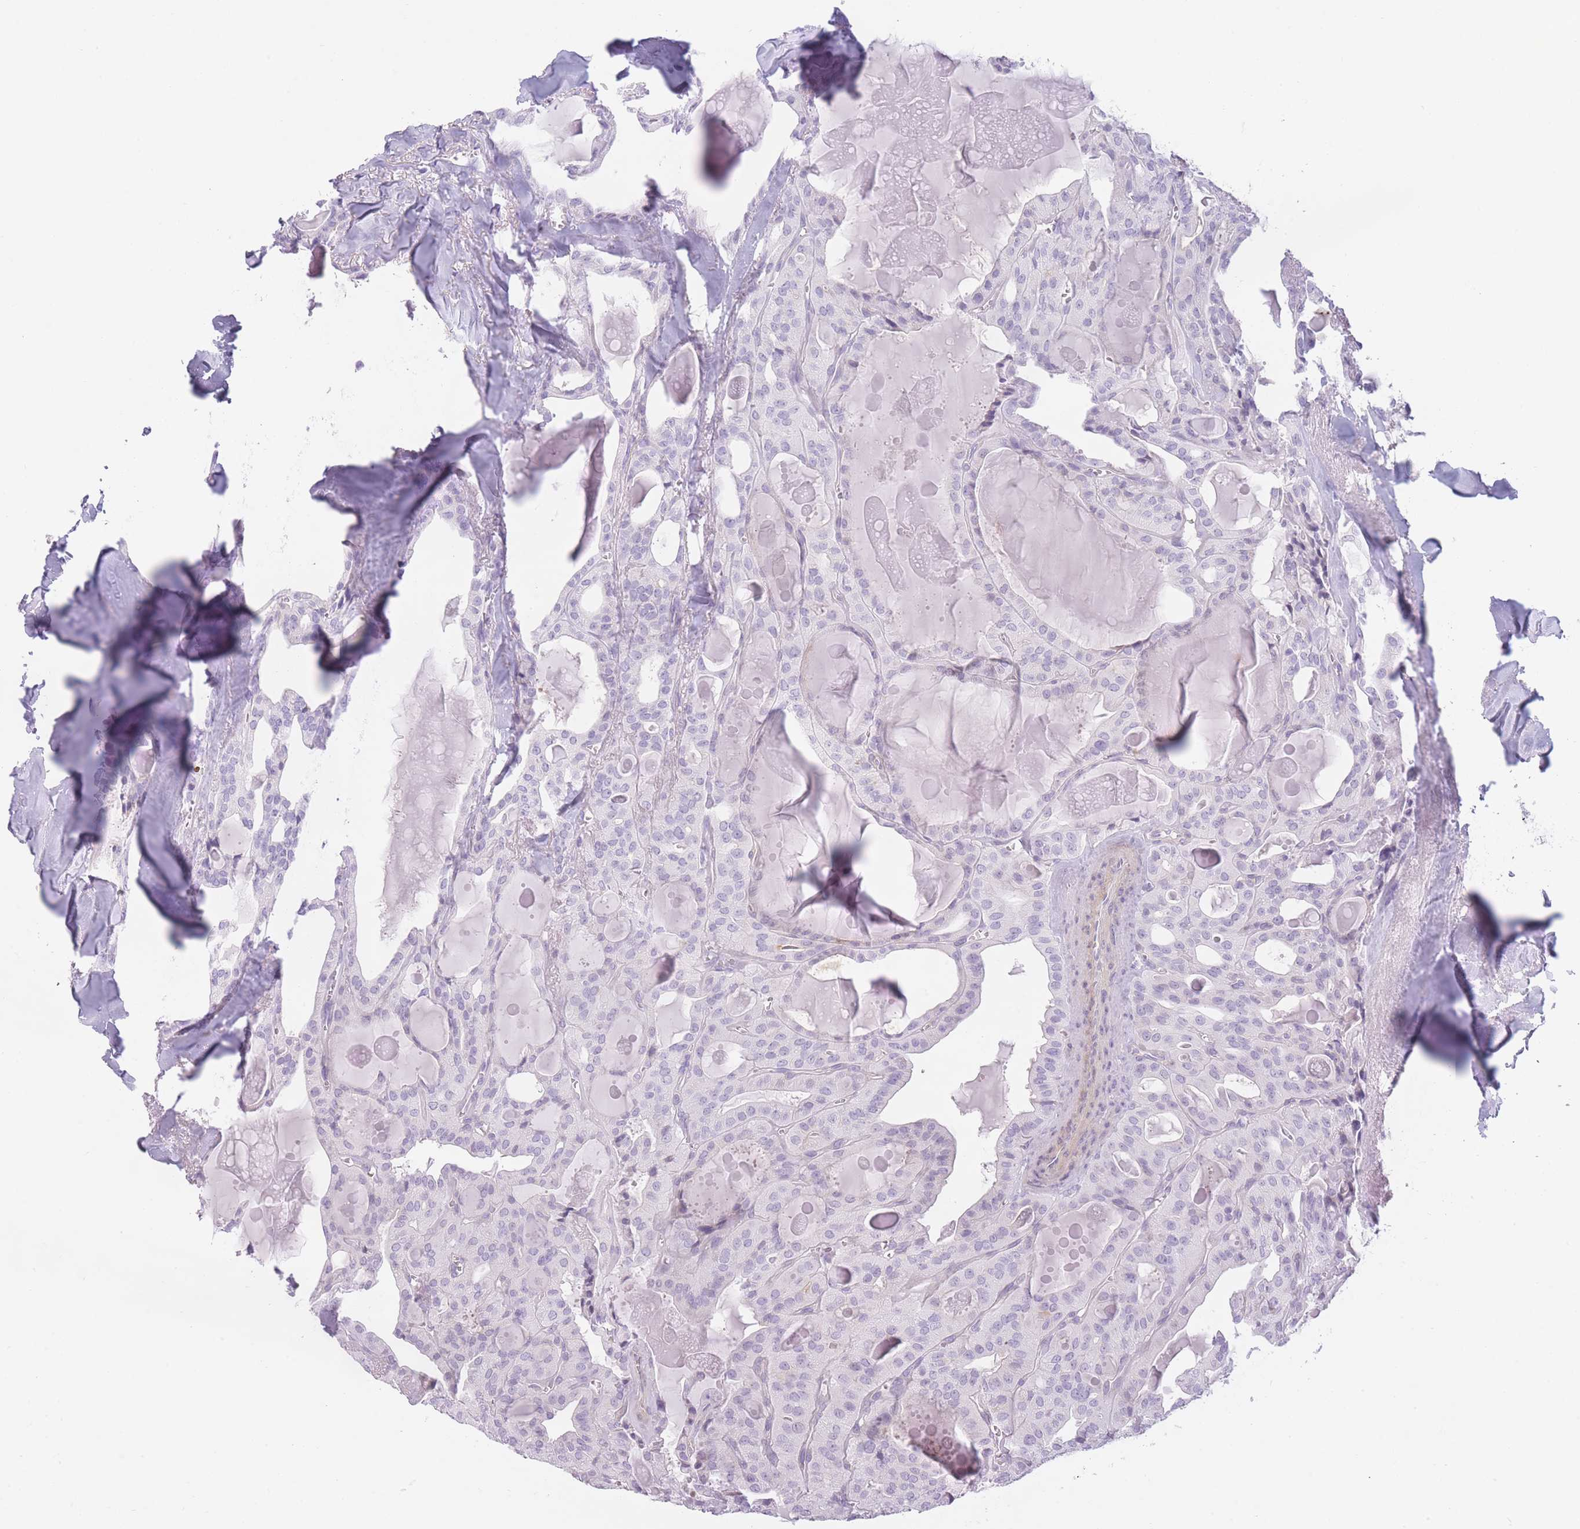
{"staining": {"intensity": "negative", "quantity": "none", "location": "none"}, "tissue": "thyroid cancer", "cell_type": "Tumor cells", "image_type": "cancer", "snomed": [{"axis": "morphology", "description": "Papillary adenocarcinoma, NOS"}, {"axis": "topography", "description": "Thyroid gland"}], "caption": "Papillary adenocarcinoma (thyroid) was stained to show a protein in brown. There is no significant expression in tumor cells.", "gene": "GGT1", "patient": {"sex": "male", "age": 52}}